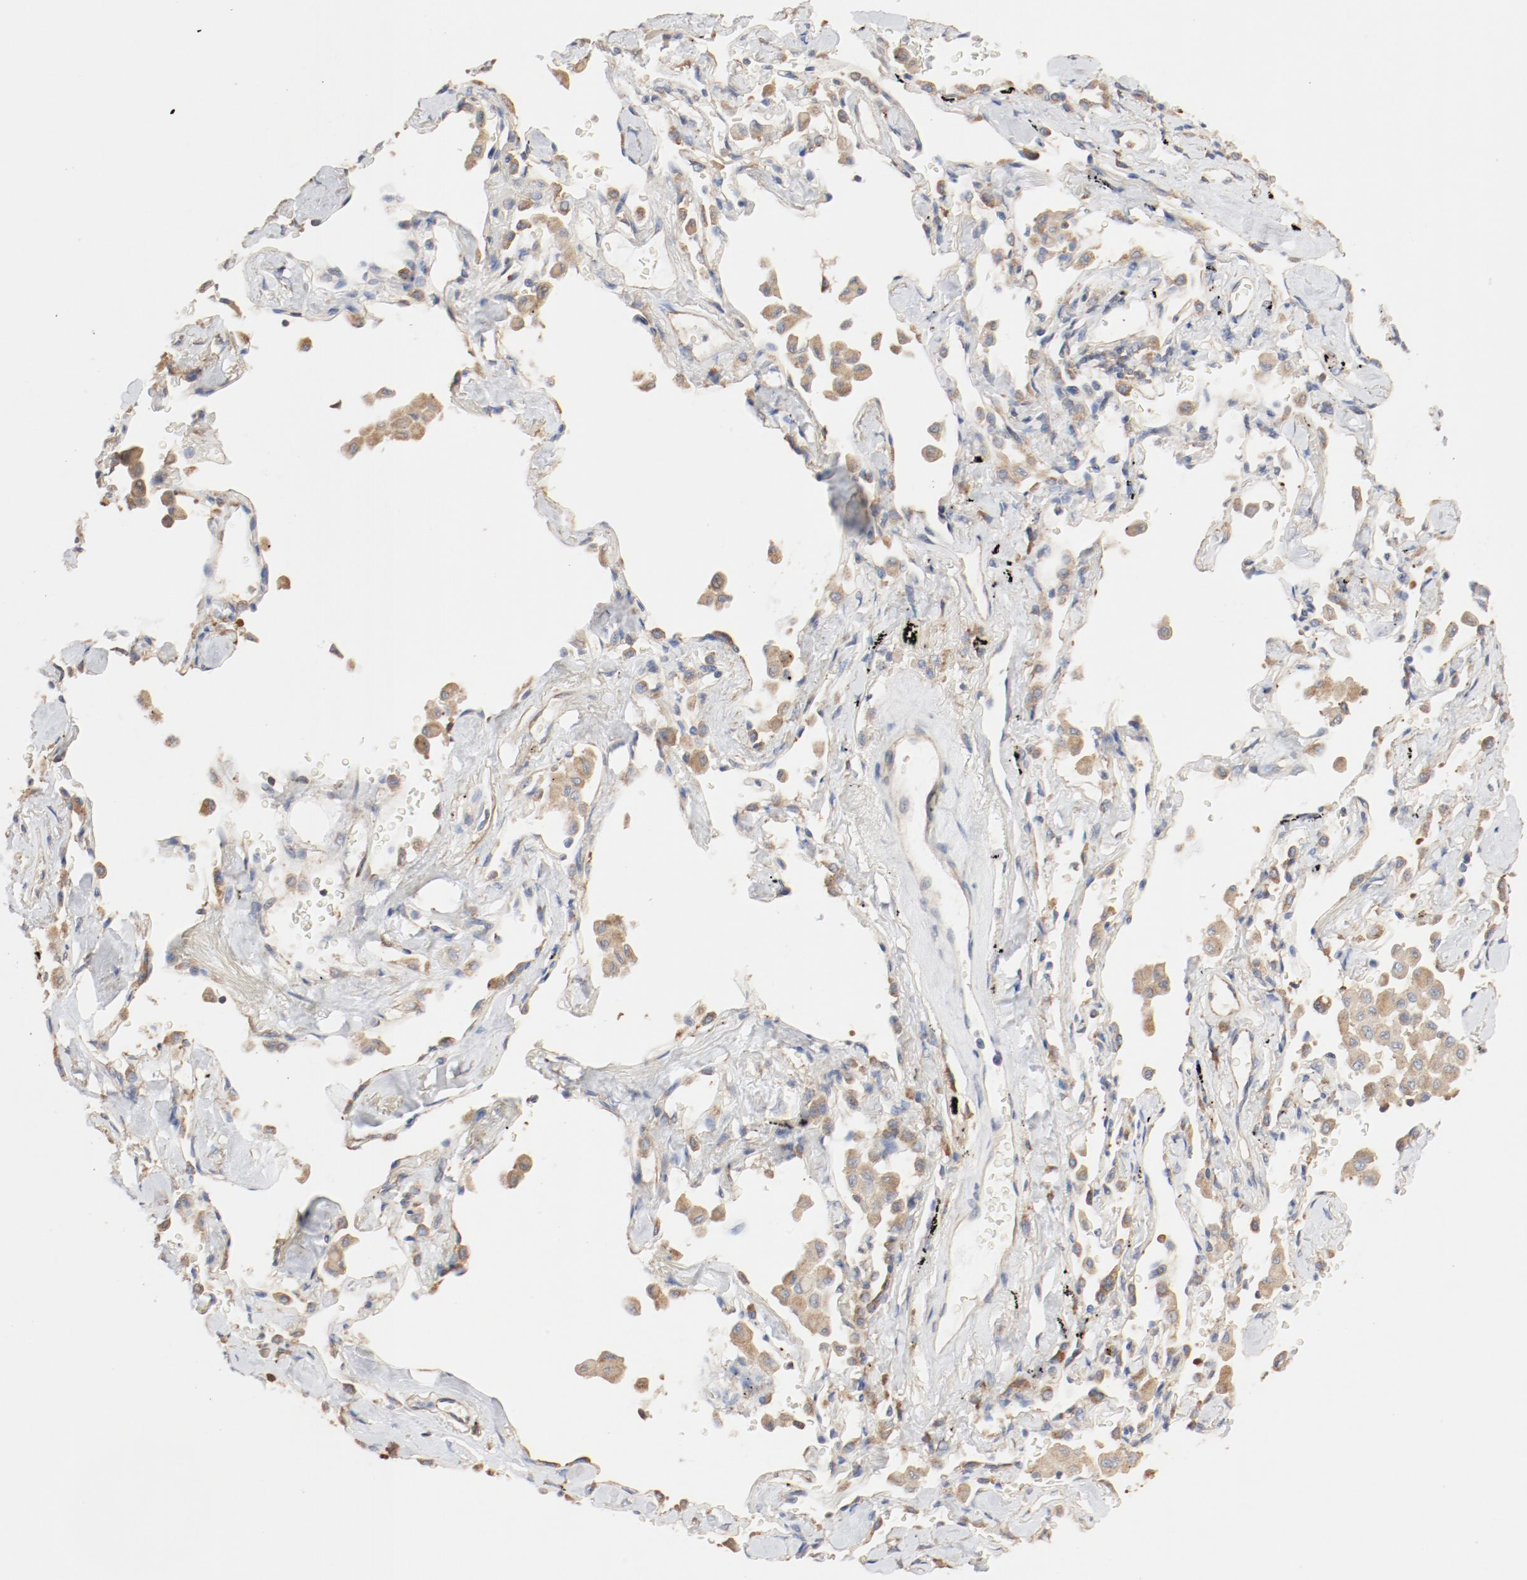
{"staining": {"intensity": "moderate", "quantity": ">75%", "location": "cytoplasmic/membranous"}, "tissue": "lung cancer", "cell_type": "Tumor cells", "image_type": "cancer", "snomed": [{"axis": "morphology", "description": "Adenocarcinoma, NOS"}, {"axis": "topography", "description": "Lung"}], "caption": "Lung cancer stained for a protein reveals moderate cytoplasmic/membranous positivity in tumor cells.", "gene": "RPS6", "patient": {"sex": "female", "age": 64}}